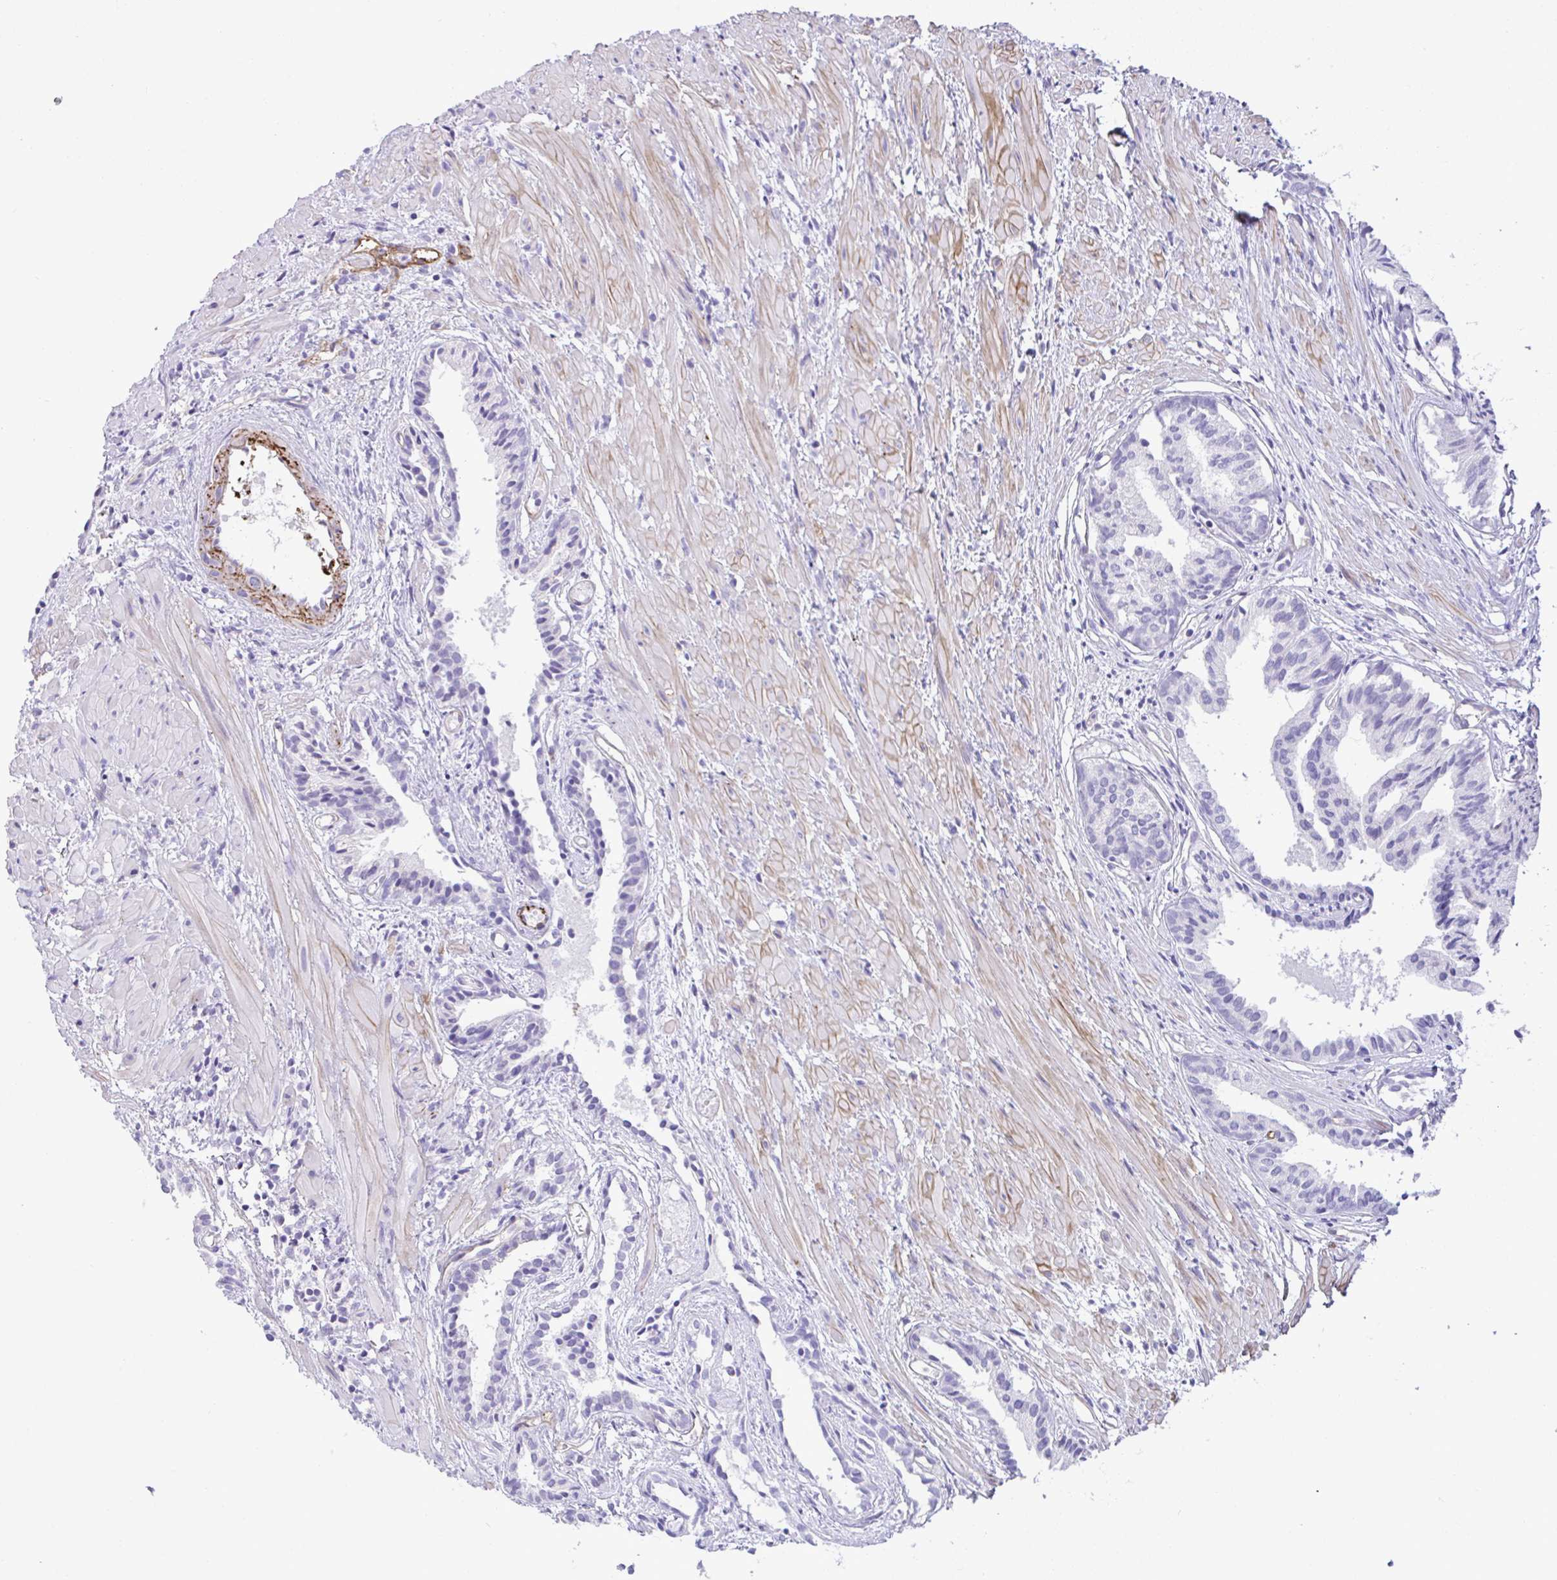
{"staining": {"intensity": "negative", "quantity": "none", "location": "none"}, "tissue": "prostate cancer", "cell_type": "Tumor cells", "image_type": "cancer", "snomed": [{"axis": "morphology", "description": "Adenocarcinoma, High grade"}, {"axis": "topography", "description": "Prostate"}], "caption": "An image of human prostate cancer (adenocarcinoma (high-grade)) is negative for staining in tumor cells. The staining was performed using DAB (3,3'-diaminobenzidine) to visualize the protein expression in brown, while the nuclei were stained in blue with hematoxylin (Magnification: 20x).", "gene": "FBXO34", "patient": {"sex": "male", "age": 58}}